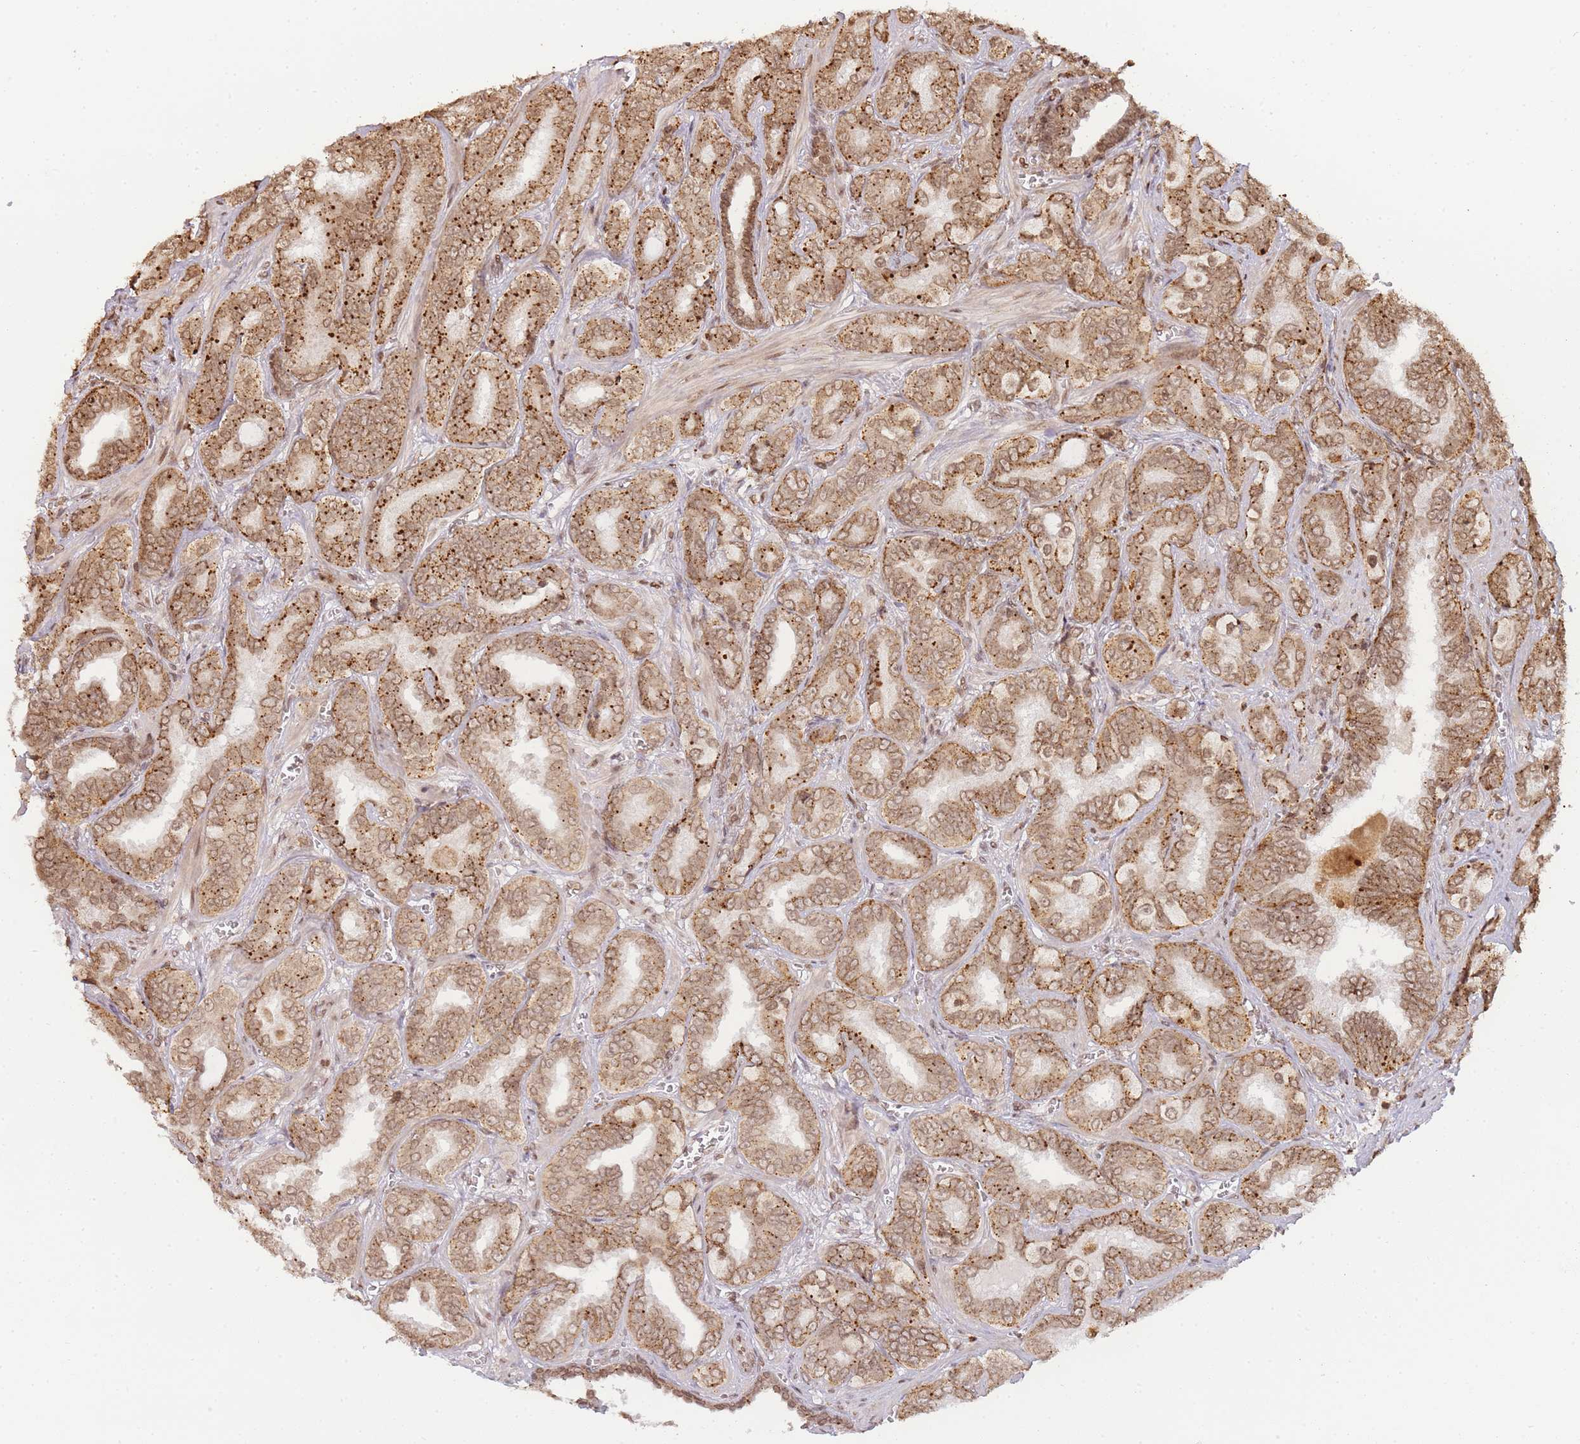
{"staining": {"intensity": "moderate", "quantity": ">75%", "location": "cytoplasmic/membranous,nuclear"}, "tissue": "prostate cancer", "cell_type": "Tumor cells", "image_type": "cancer", "snomed": [{"axis": "morphology", "description": "Adenocarcinoma, High grade"}, {"axis": "topography", "description": "Prostate"}], "caption": "Prostate high-grade adenocarcinoma was stained to show a protein in brown. There is medium levels of moderate cytoplasmic/membranous and nuclear expression in approximately >75% of tumor cells. The protein of interest is shown in brown color, while the nuclei are stained blue.", "gene": "WWTR1", "patient": {"sex": "male", "age": 67}}